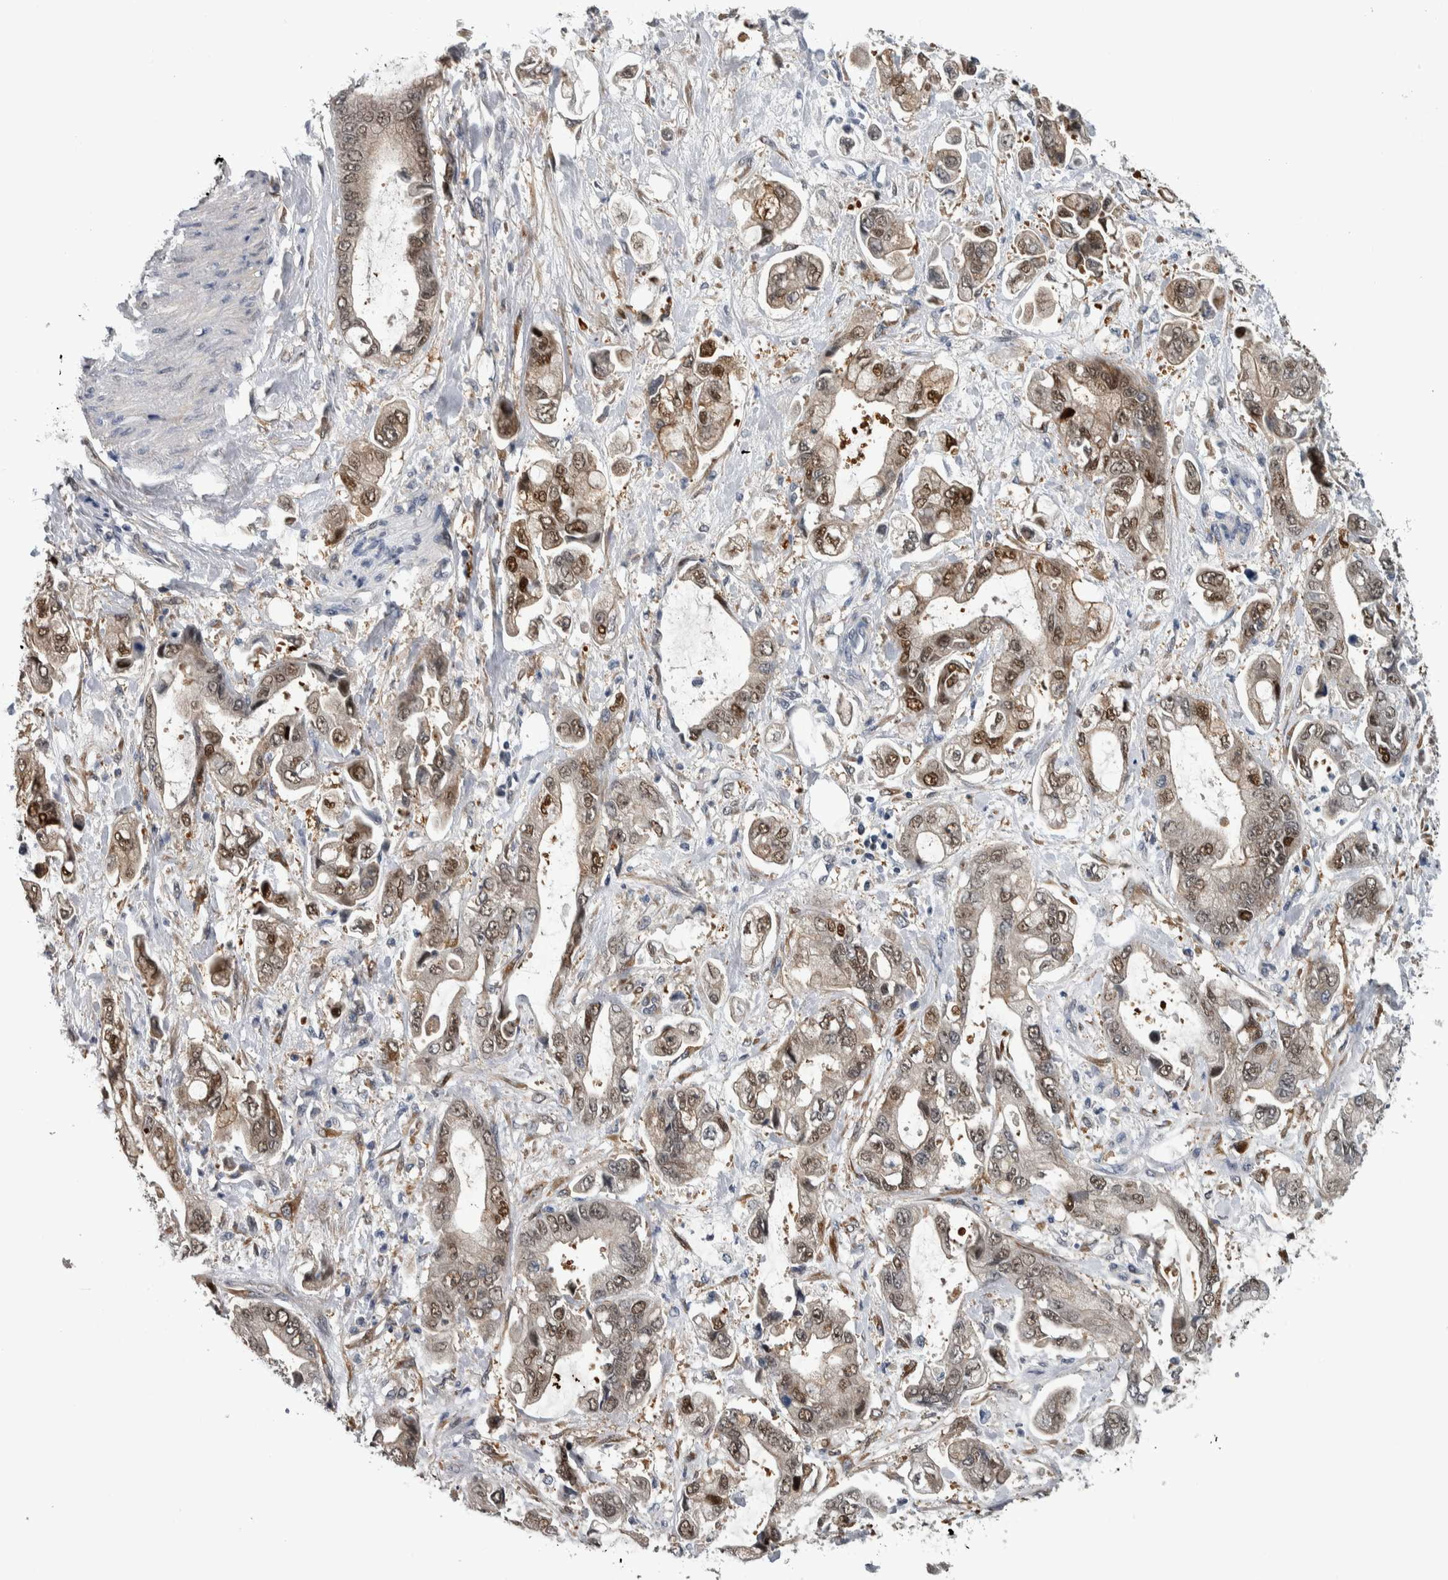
{"staining": {"intensity": "weak", "quantity": ">75%", "location": "cytoplasmic/membranous,nuclear"}, "tissue": "stomach cancer", "cell_type": "Tumor cells", "image_type": "cancer", "snomed": [{"axis": "morphology", "description": "Normal tissue, NOS"}, {"axis": "morphology", "description": "Adenocarcinoma, NOS"}, {"axis": "topography", "description": "Stomach"}], "caption": "Stomach adenocarcinoma stained for a protein (brown) displays weak cytoplasmic/membranous and nuclear positive positivity in about >75% of tumor cells.", "gene": "COL14A1", "patient": {"sex": "male", "age": 62}}